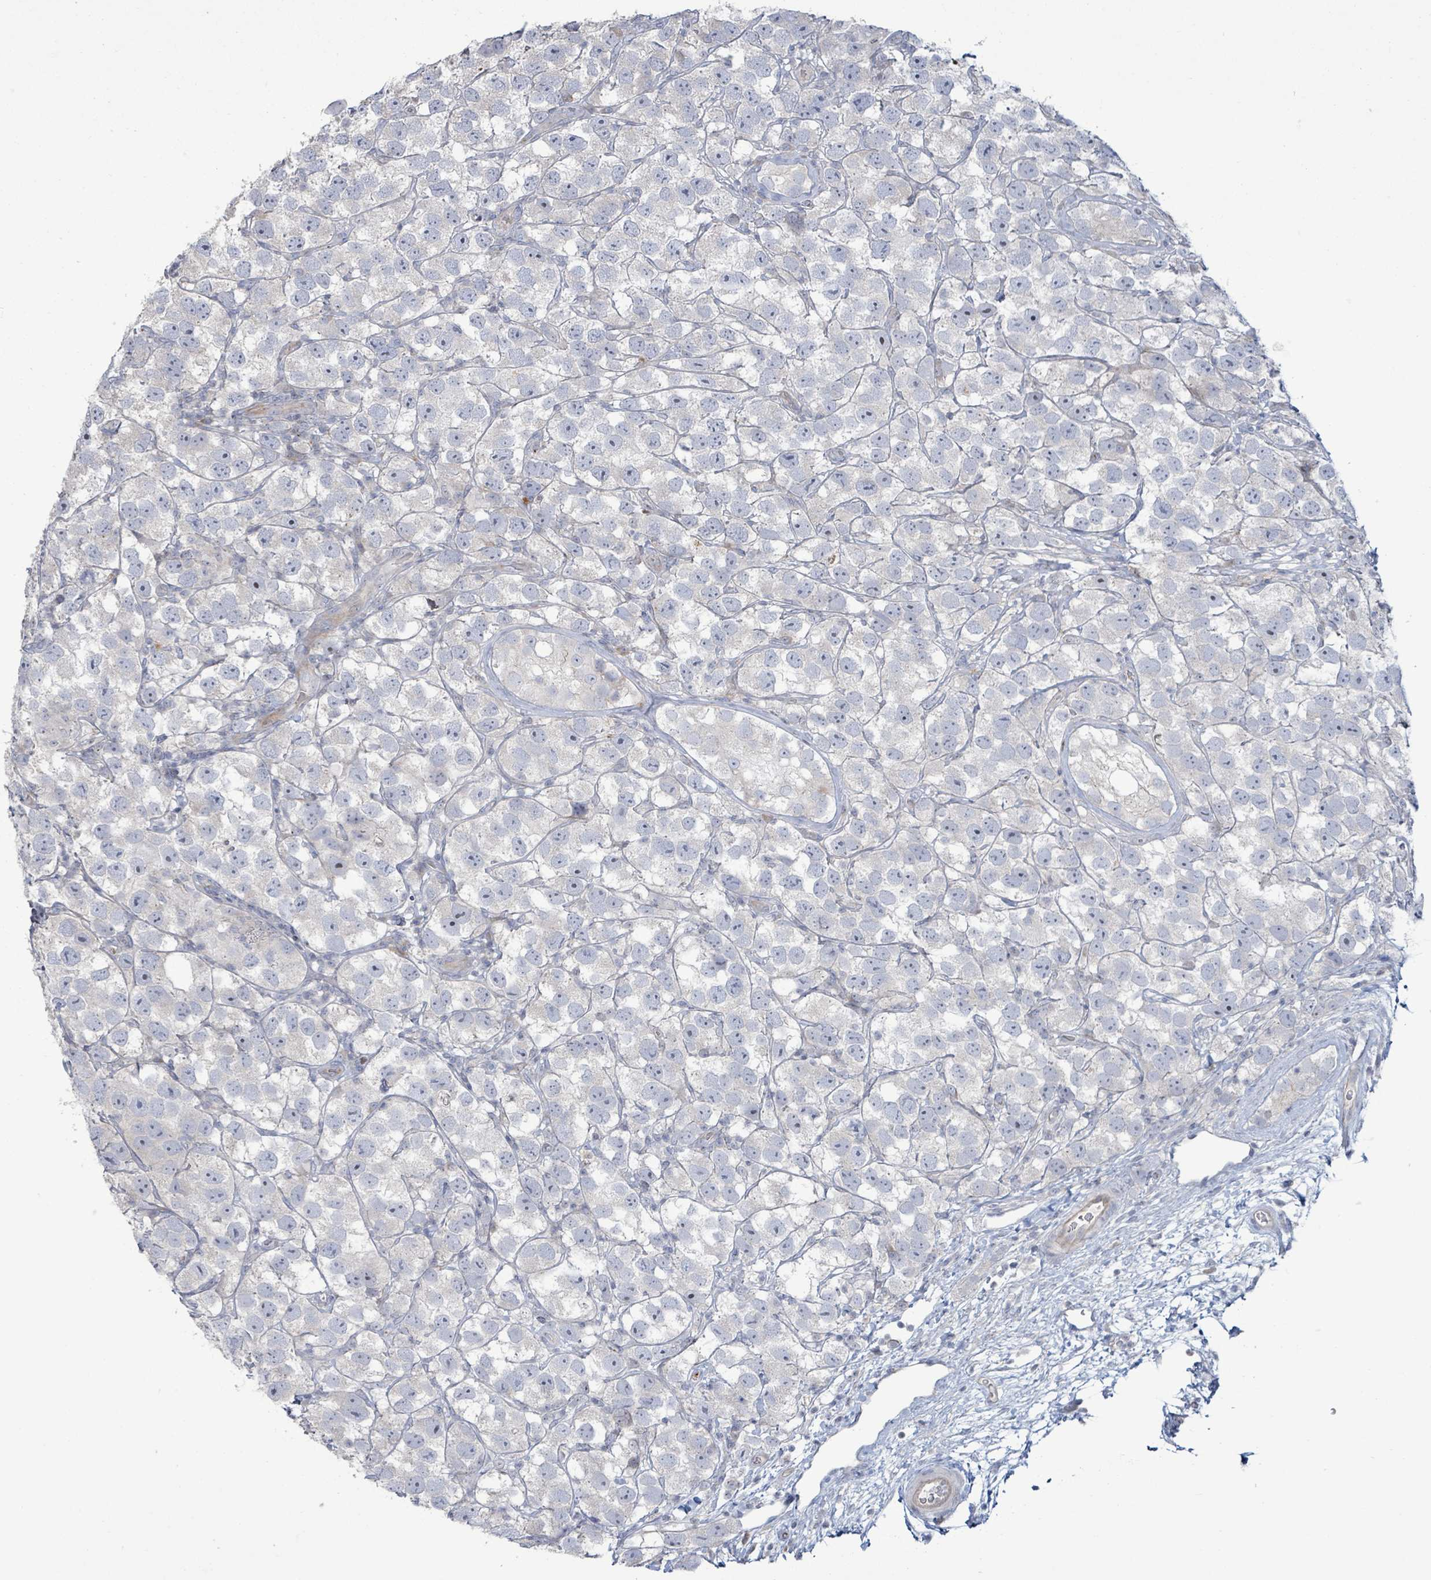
{"staining": {"intensity": "negative", "quantity": "none", "location": "none"}, "tissue": "testis cancer", "cell_type": "Tumor cells", "image_type": "cancer", "snomed": [{"axis": "morphology", "description": "Seminoma, NOS"}, {"axis": "topography", "description": "Testis"}], "caption": "Immunohistochemistry (IHC) of human testis cancer displays no staining in tumor cells. The staining is performed using DAB brown chromogen with nuclei counter-stained in using hematoxylin.", "gene": "LILRA4", "patient": {"sex": "male", "age": 26}}